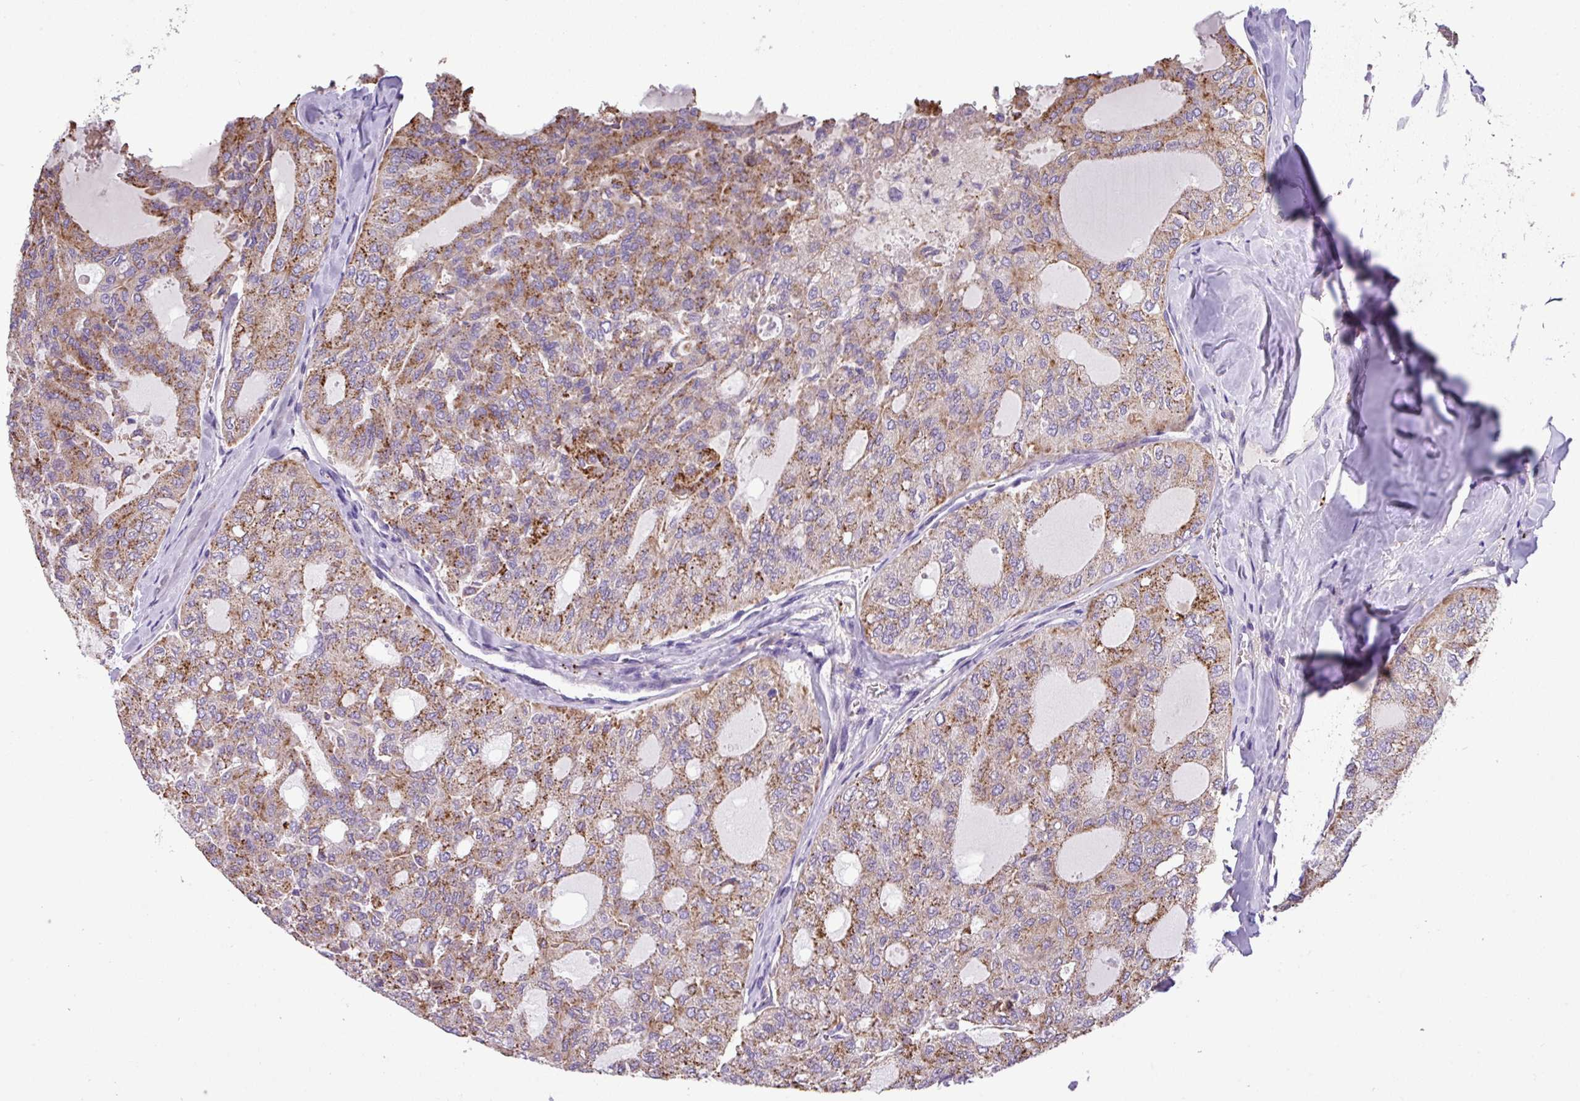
{"staining": {"intensity": "moderate", "quantity": ">75%", "location": "cytoplasmic/membranous"}, "tissue": "thyroid cancer", "cell_type": "Tumor cells", "image_type": "cancer", "snomed": [{"axis": "morphology", "description": "Follicular adenoma carcinoma, NOS"}, {"axis": "topography", "description": "Thyroid gland"}], "caption": "Immunohistochemistry micrograph of follicular adenoma carcinoma (thyroid) stained for a protein (brown), which demonstrates medium levels of moderate cytoplasmic/membranous expression in approximately >75% of tumor cells.", "gene": "SLC23A2", "patient": {"sex": "male", "age": 75}}